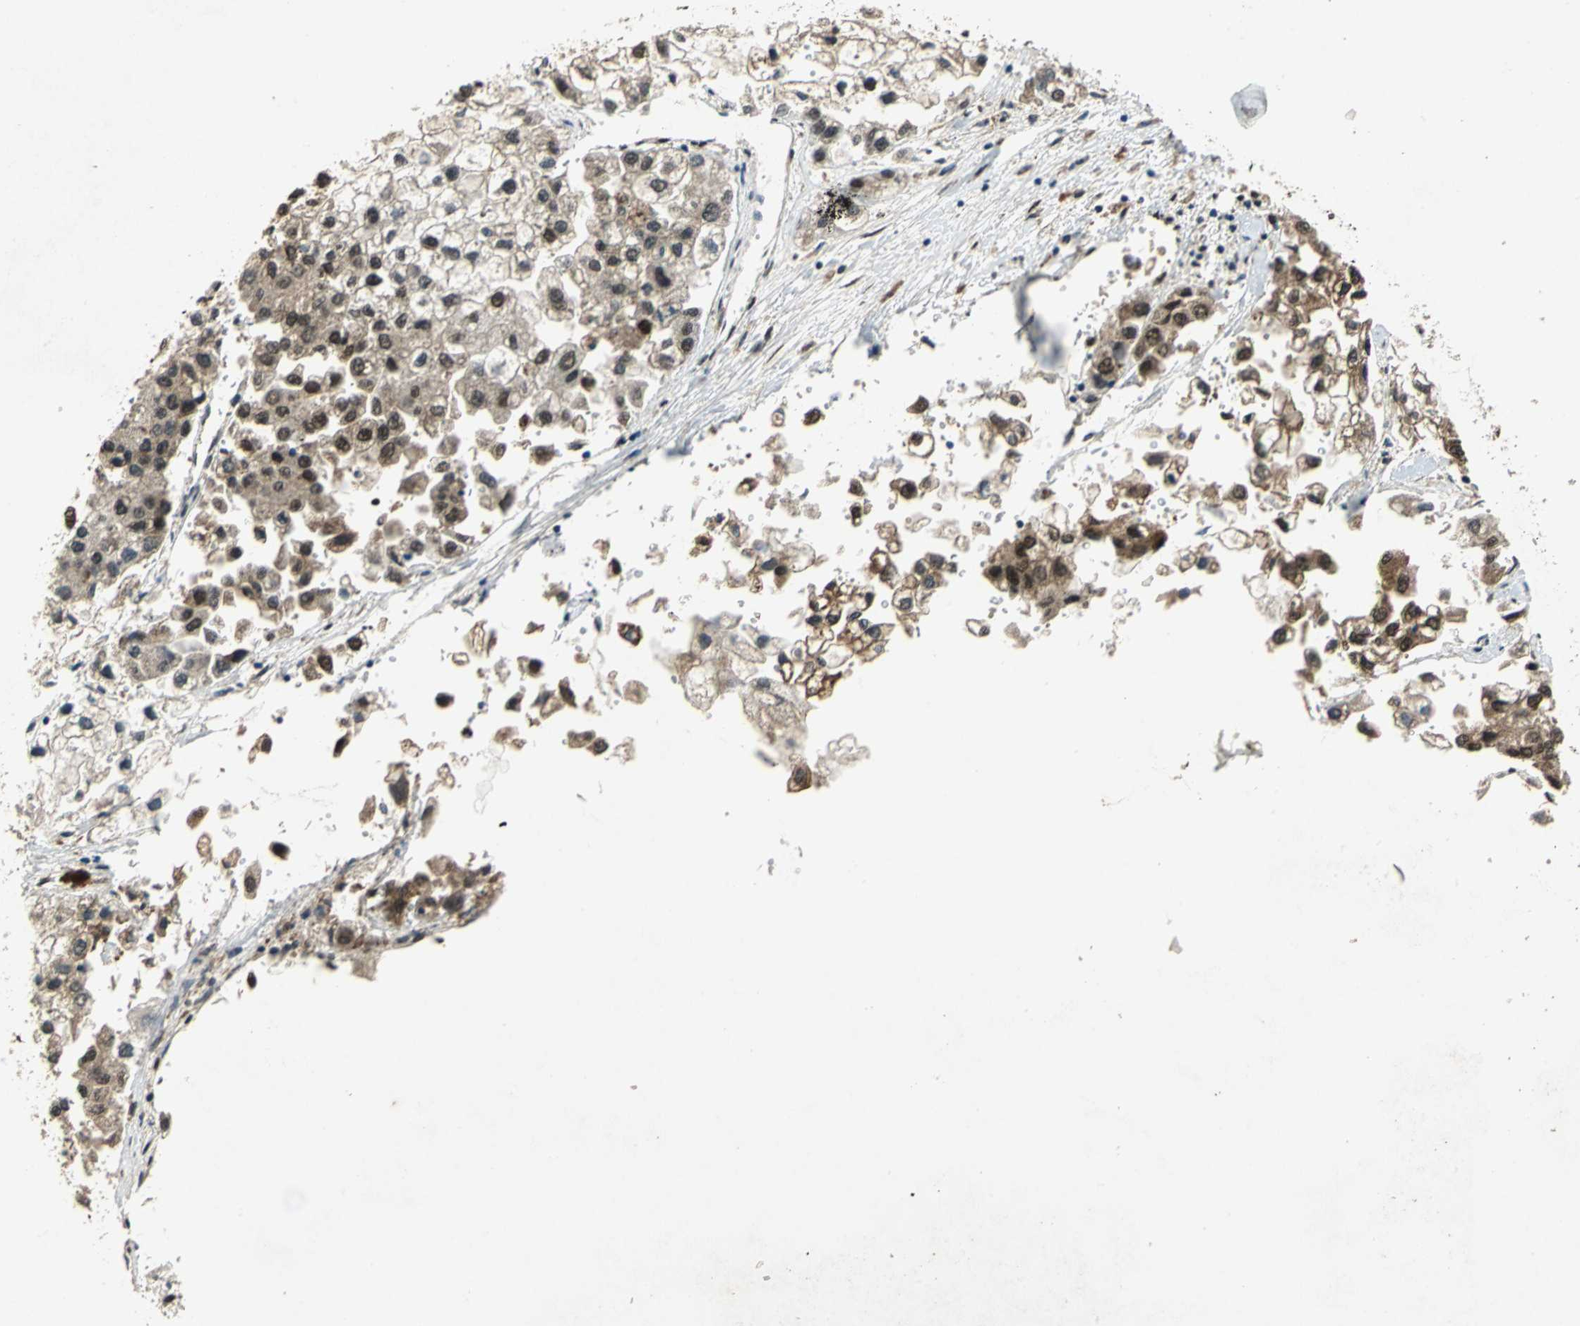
{"staining": {"intensity": "strong", "quantity": ">75%", "location": "cytoplasmic/membranous,nuclear"}, "tissue": "liver cancer", "cell_type": "Tumor cells", "image_type": "cancer", "snomed": [{"axis": "morphology", "description": "Carcinoma, Hepatocellular, NOS"}, {"axis": "topography", "description": "Liver"}], "caption": "Protein staining demonstrates strong cytoplasmic/membranous and nuclear positivity in approximately >75% of tumor cells in liver cancer.", "gene": "MTA2", "patient": {"sex": "female", "age": 66}}